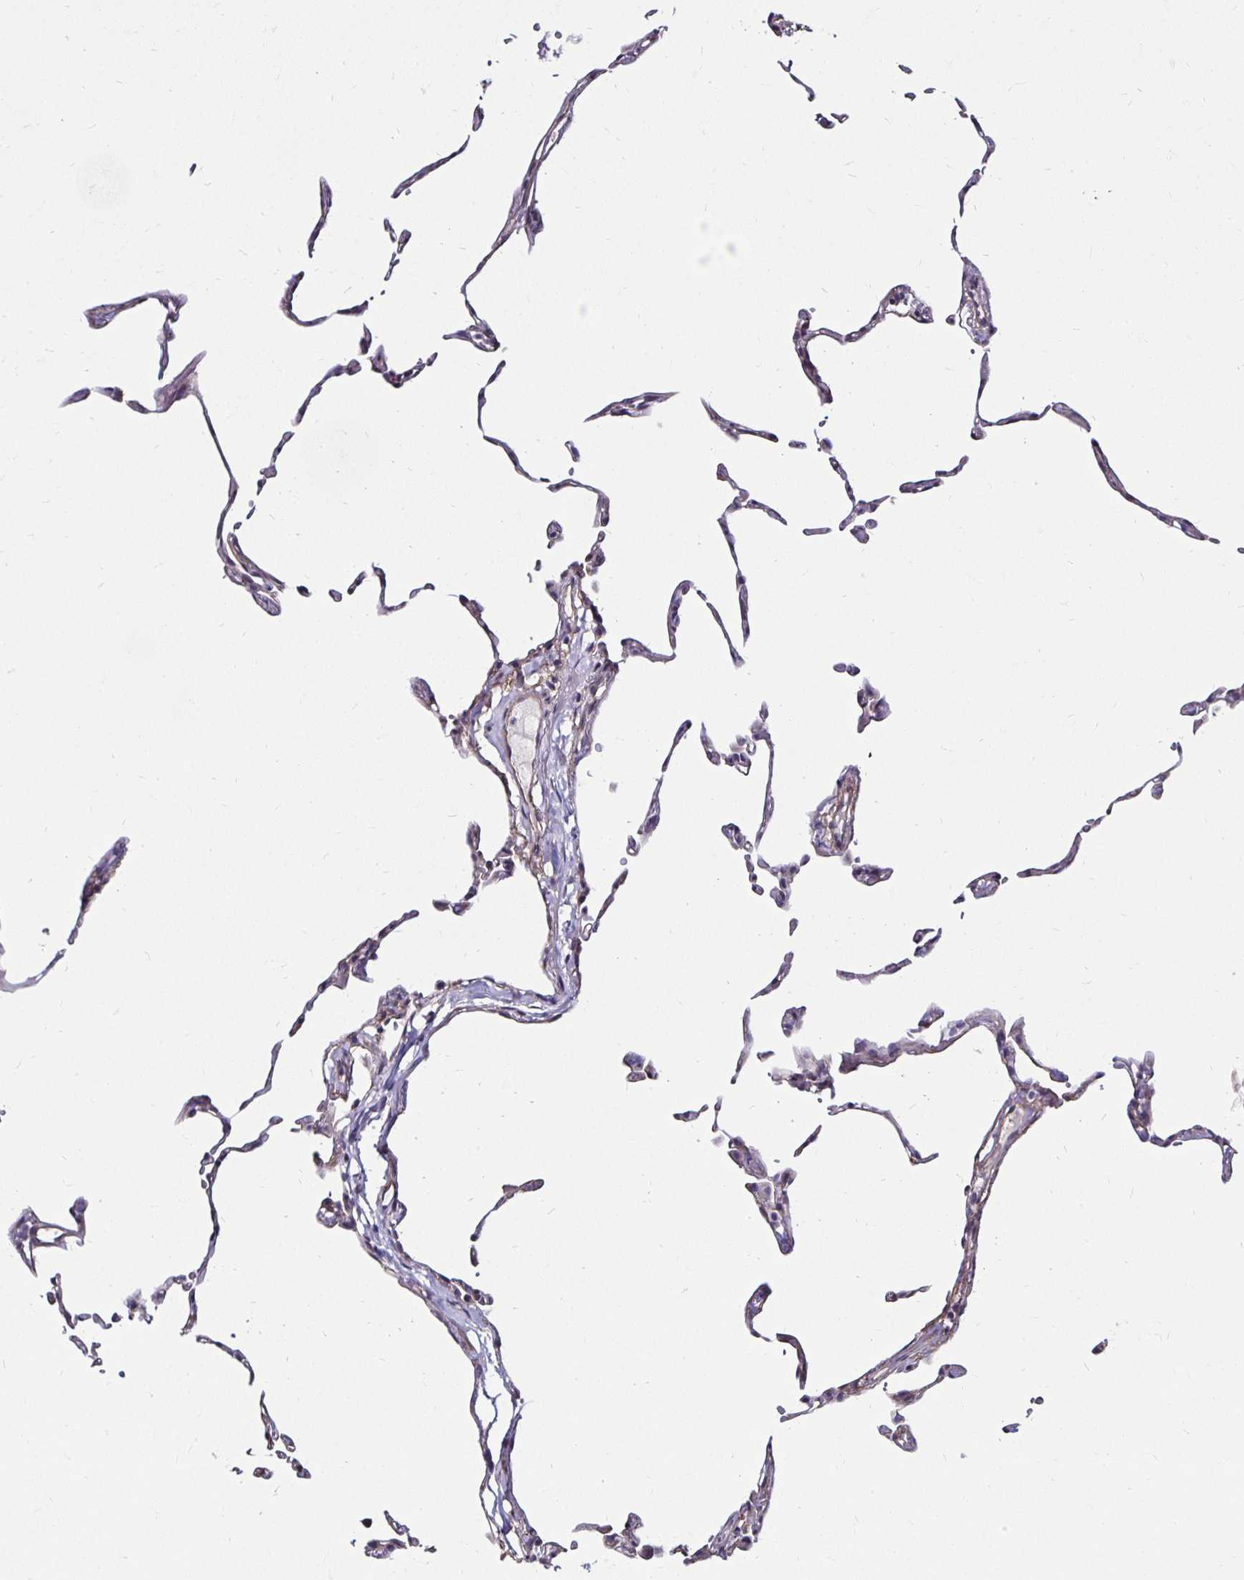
{"staining": {"intensity": "negative", "quantity": "none", "location": "none"}, "tissue": "lung", "cell_type": "Alveolar cells", "image_type": "normal", "snomed": [{"axis": "morphology", "description": "Normal tissue, NOS"}, {"axis": "topography", "description": "Lung"}], "caption": "Alveolar cells are negative for protein expression in benign human lung. Nuclei are stained in blue.", "gene": "ITGB1", "patient": {"sex": "female", "age": 57}}